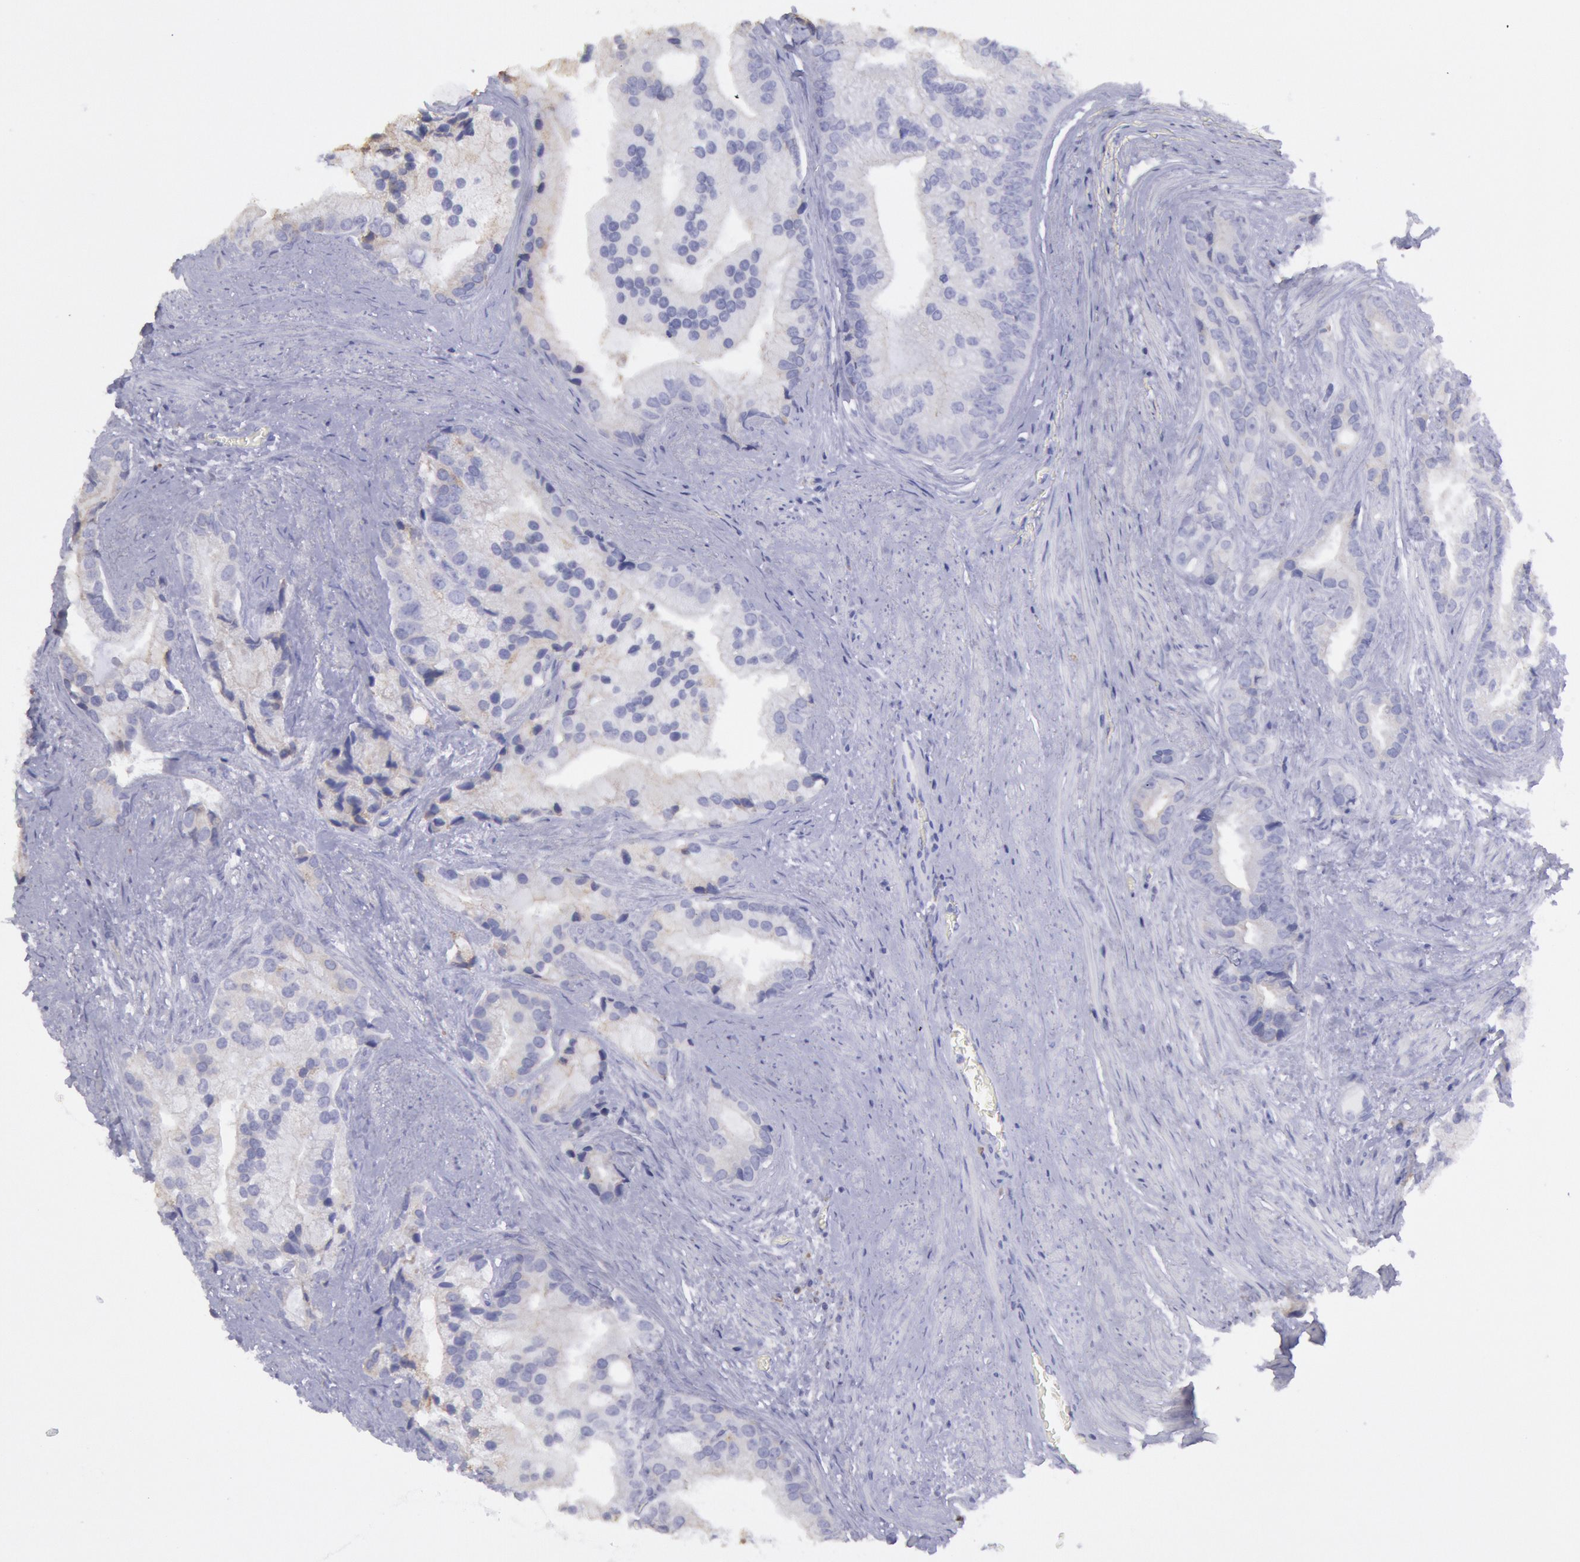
{"staining": {"intensity": "negative", "quantity": "none", "location": "none"}, "tissue": "prostate cancer", "cell_type": "Tumor cells", "image_type": "cancer", "snomed": [{"axis": "morphology", "description": "Adenocarcinoma, Low grade"}, {"axis": "topography", "description": "Prostate"}], "caption": "Immunohistochemistry (IHC) image of neoplastic tissue: prostate cancer stained with DAB (3,3'-diaminobenzidine) displays no significant protein staining in tumor cells.", "gene": "MYH7", "patient": {"sex": "male", "age": 71}}